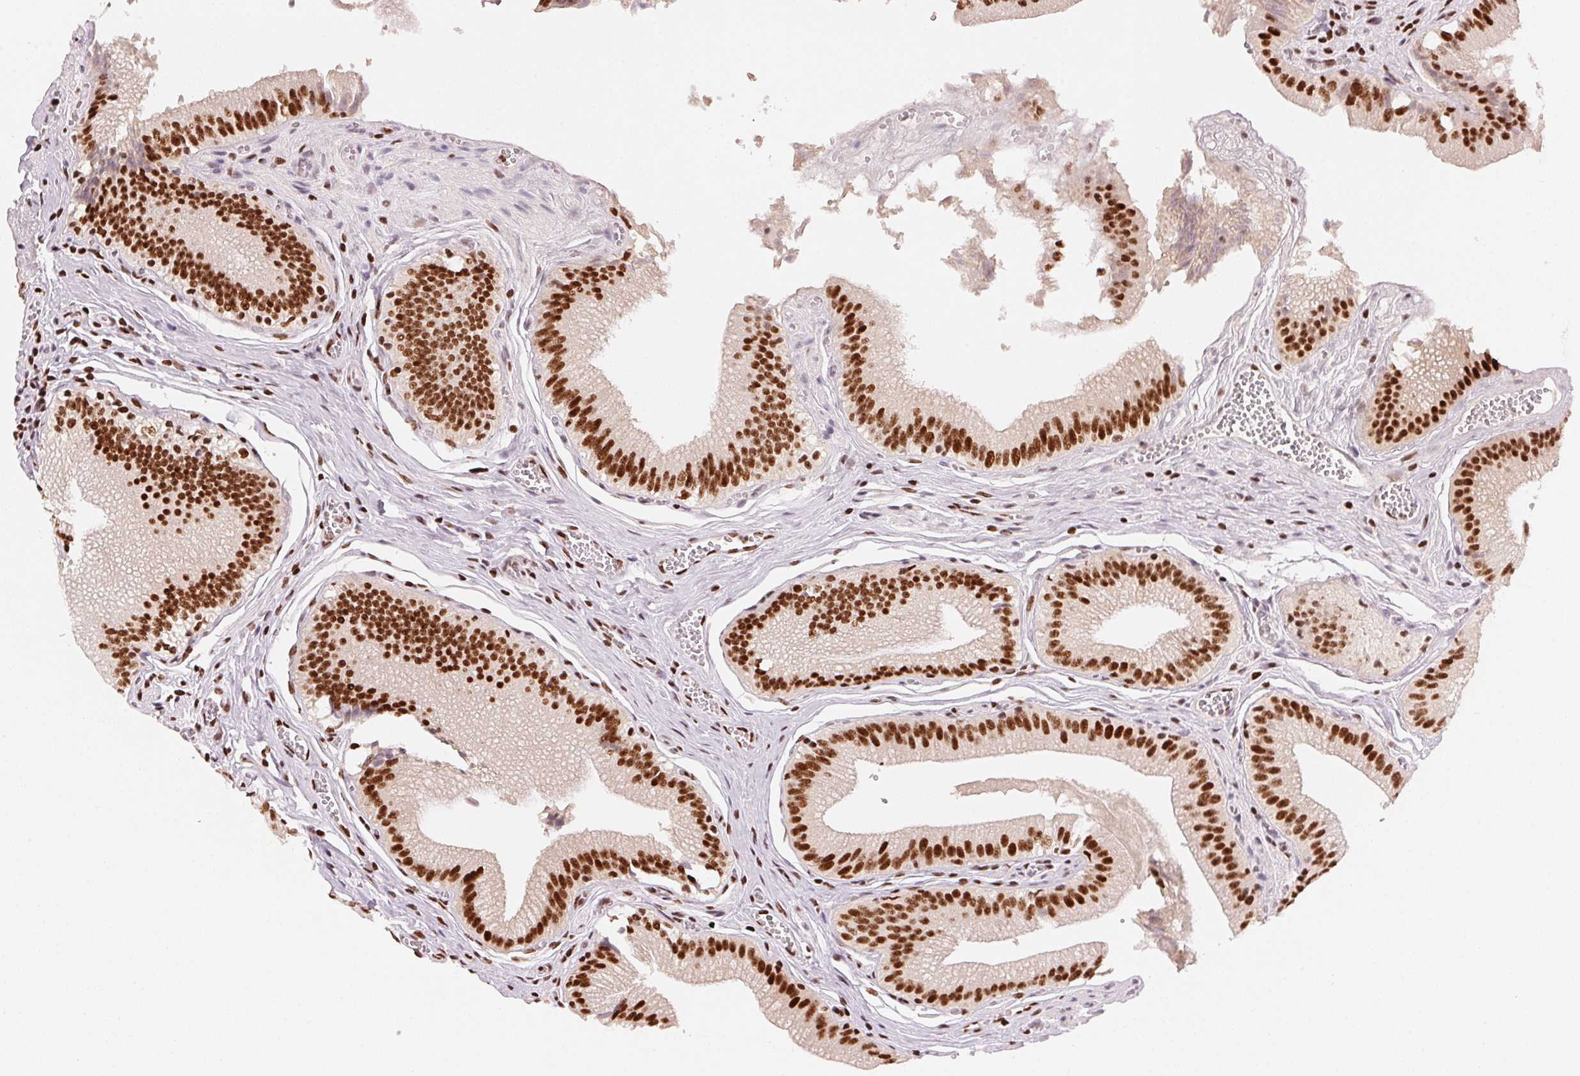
{"staining": {"intensity": "strong", "quantity": ">75%", "location": "nuclear"}, "tissue": "gallbladder", "cell_type": "Glandular cells", "image_type": "normal", "snomed": [{"axis": "morphology", "description": "Normal tissue, NOS"}, {"axis": "topography", "description": "Gallbladder"}, {"axis": "topography", "description": "Peripheral nerve tissue"}], "caption": "Immunohistochemical staining of benign gallbladder shows >75% levels of strong nuclear protein staining in about >75% of glandular cells.", "gene": "NXF1", "patient": {"sex": "male", "age": 17}}